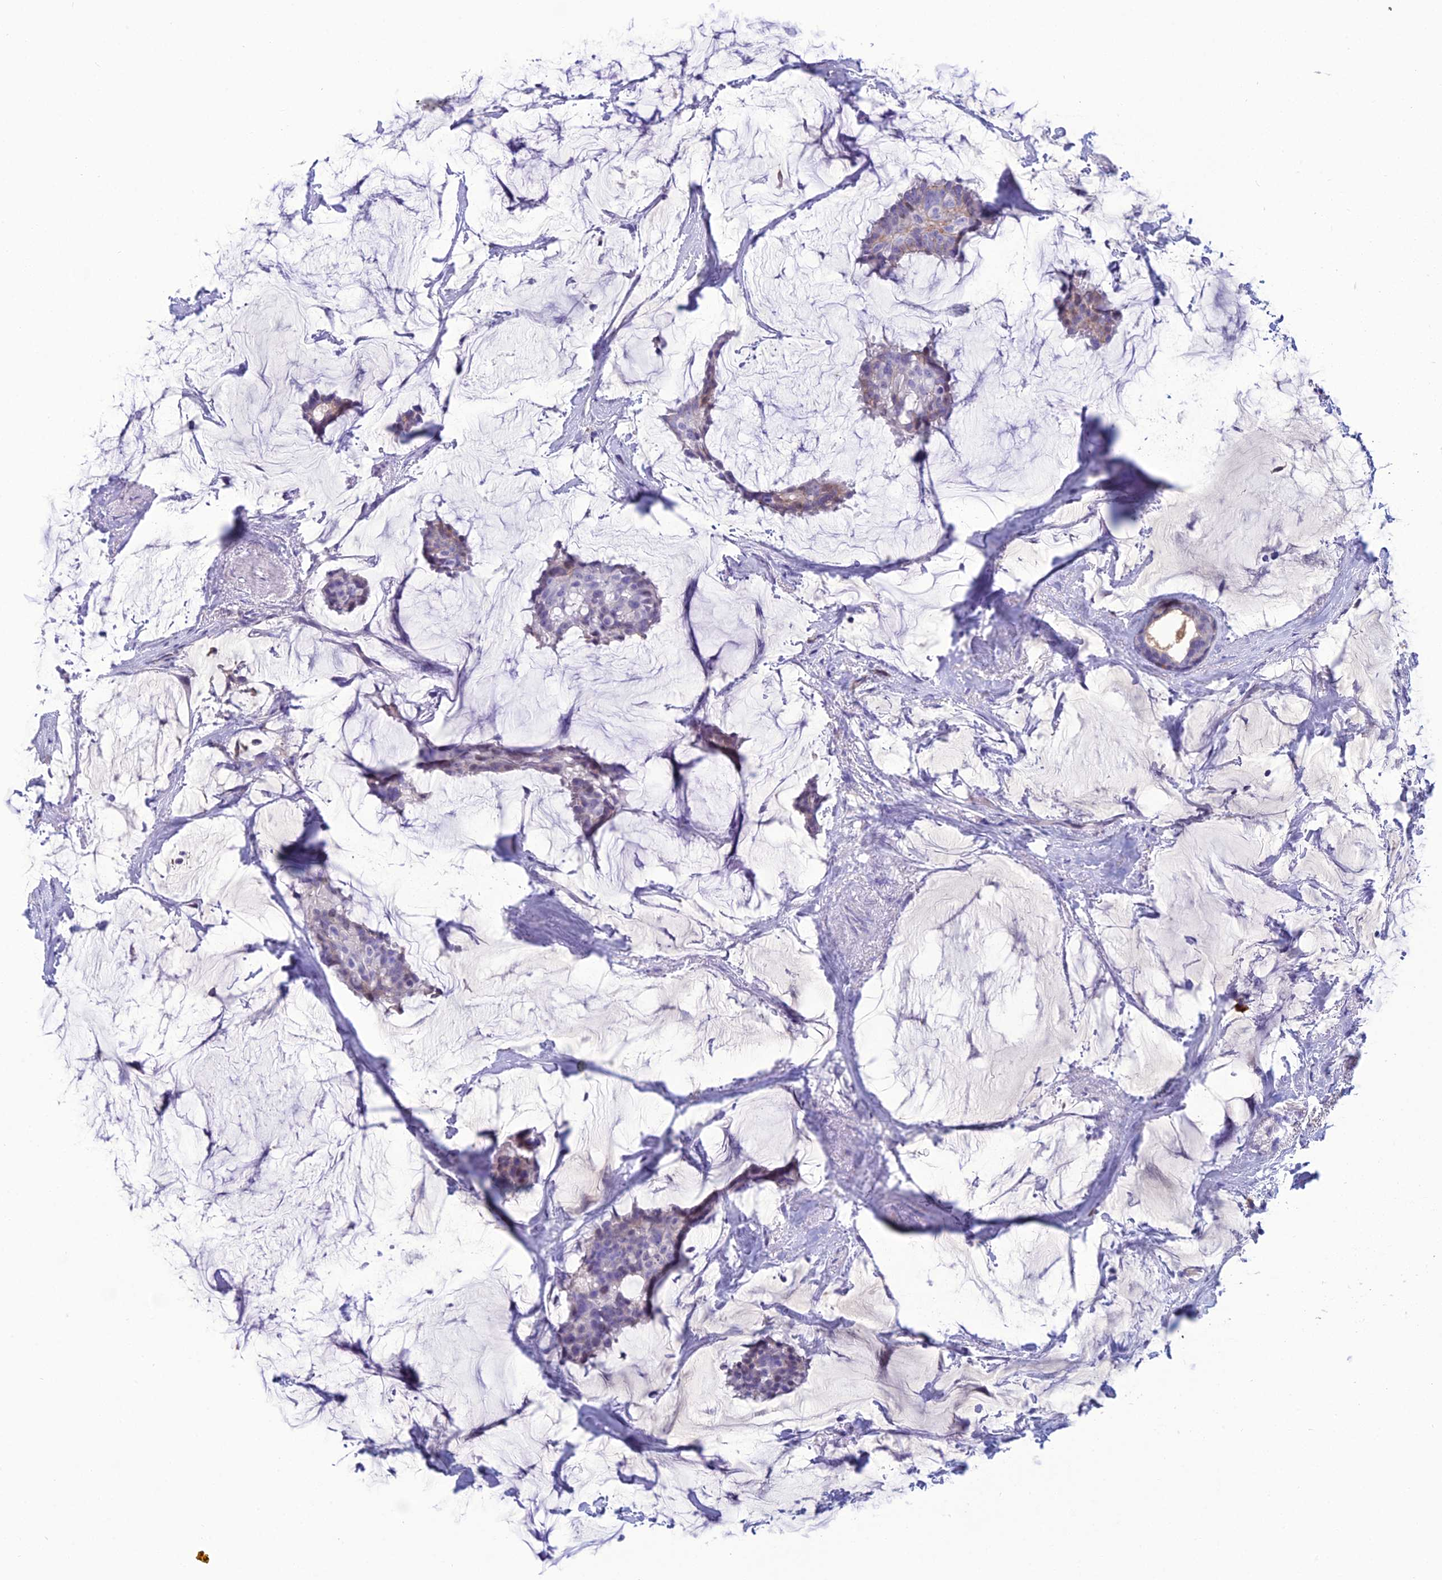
{"staining": {"intensity": "weak", "quantity": "<25%", "location": "cytoplasmic/membranous"}, "tissue": "breast cancer", "cell_type": "Tumor cells", "image_type": "cancer", "snomed": [{"axis": "morphology", "description": "Duct carcinoma"}, {"axis": "topography", "description": "Breast"}], "caption": "High magnification brightfield microscopy of invasive ductal carcinoma (breast) stained with DAB (3,3'-diaminobenzidine) (brown) and counterstained with hematoxylin (blue): tumor cells show no significant positivity. The staining was performed using DAB (3,3'-diaminobenzidine) to visualize the protein expression in brown, while the nuclei were stained in blue with hematoxylin (Magnification: 20x).", "gene": "CRB2", "patient": {"sex": "female", "age": 93}}